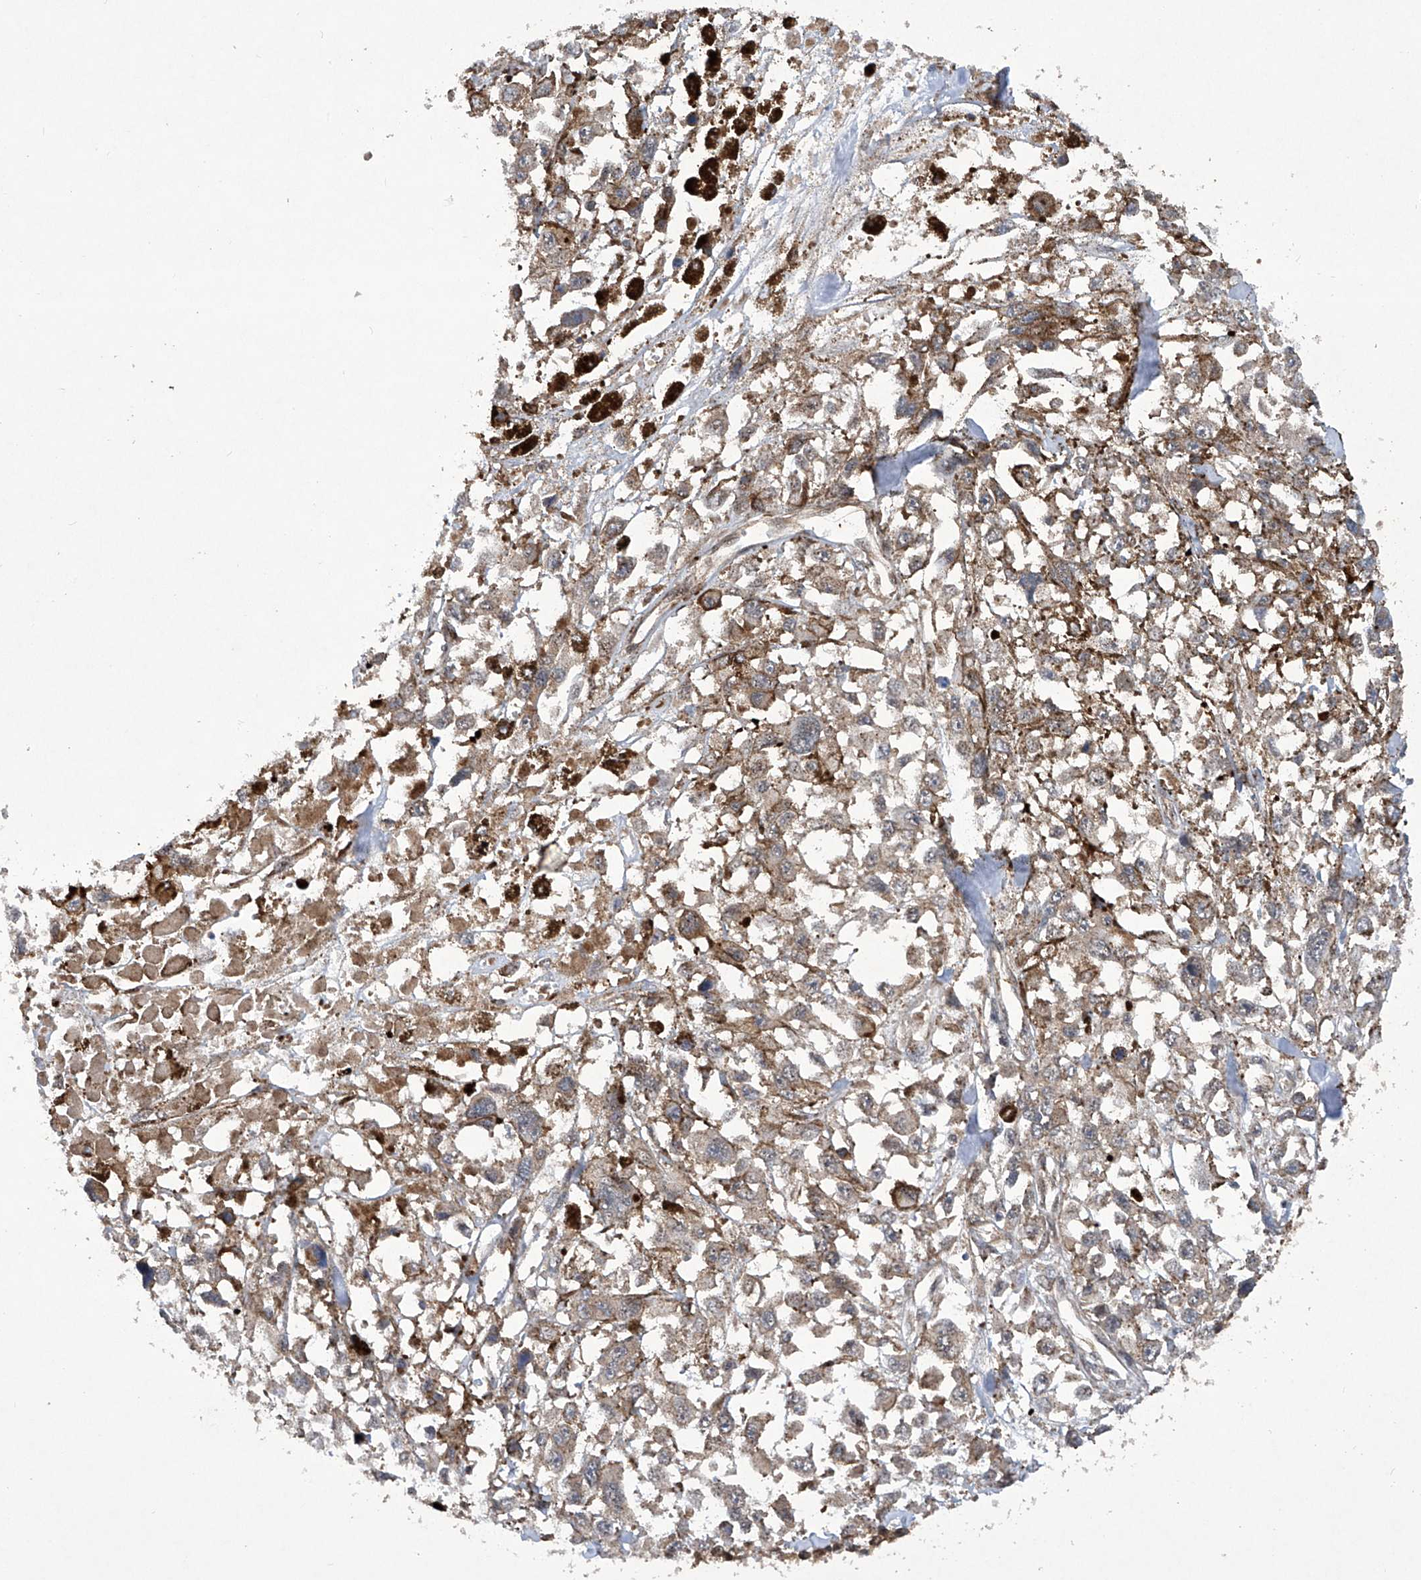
{"staining": {"intensity": "weak", "quantity": "<25%", "location": "cytoplasmic/membranous"}, "tissue": "melanoma", "cell_type": "Tumor cells", "image_type": "cancer", "snomed": [{"axis": "morphology", "description": "Malignant melanoma, Metastatic site"}, {"axis": "topography", "description": "Lymph node"}], "caption": "Tumor cells show no significant positivity in malignant melanoma (metastatic site).", "gene": "CISH", "patient": {"sex": "male", "age": 59}}